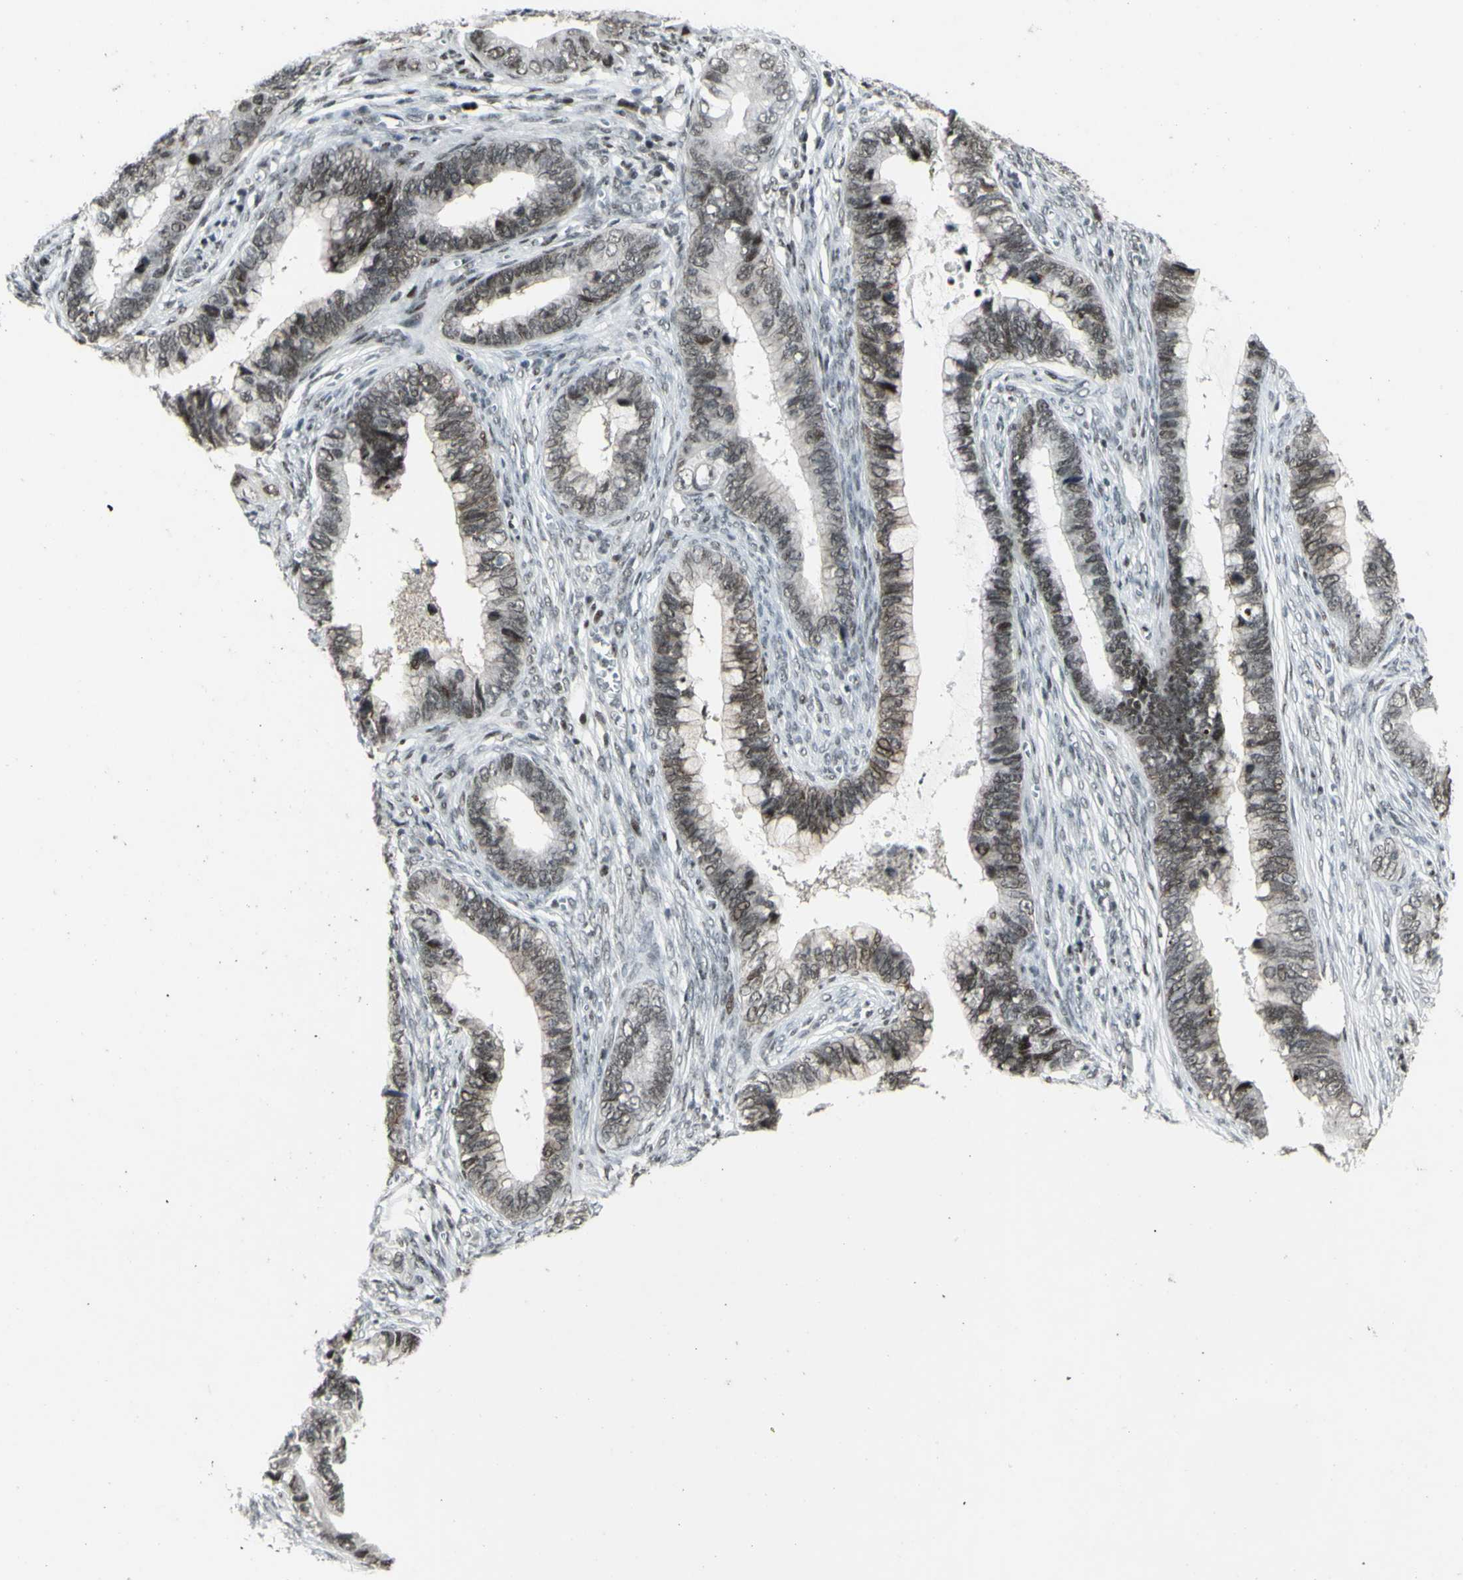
{"staining": {"intensity": "negative", "quantity": "none", "location": "none"}, "tissue": "cervical cancer", "cell_type": "Tumor cells", "image_type": "cancer", "snomed": [{"axis": "morphology", "description": "Adenocarcinoma, NOS"}, {"axis": "topography", "description": "Cervix"}], "caption": "High power microscopy histopathology image of an IHC photomicrograph of cervical cancer (adenocarcinoma), revealing no significant staining in tumor cells.", "gene": "SUPT6H", "patient": {"sex": "female", "age": 44}}